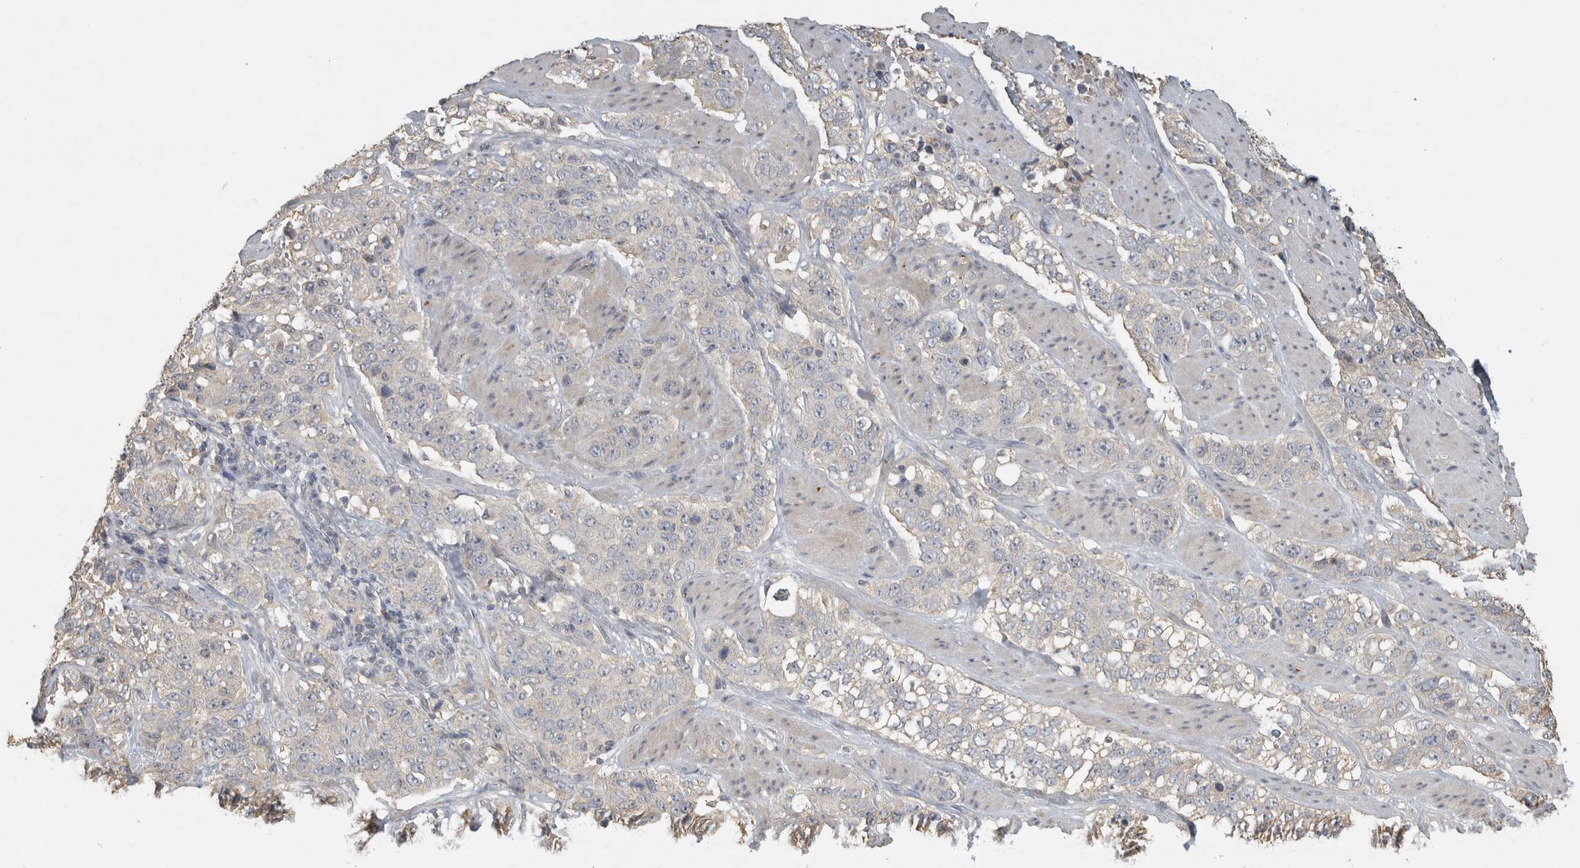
{"staining": {"intensity": "negative", "quantity": "none", "location": "none"}, "tissue": "stomach cancer", "cell_type": "Tumor cells", "image_type": "cancer", "snomed": [{"axis": "morphology", "description": "Adenocarcinoma, NOS"}, {"axis": "topography", "description": "Stomach"}], "caption": "High magnification brightfield microscopy of stomach cancer stained with DAB (brown) and counterstained with hematoxylin (blue): tumor cells show no significant expression.", "gene": "EIF3H", "patient": {"sex": "male", "age": 48}}